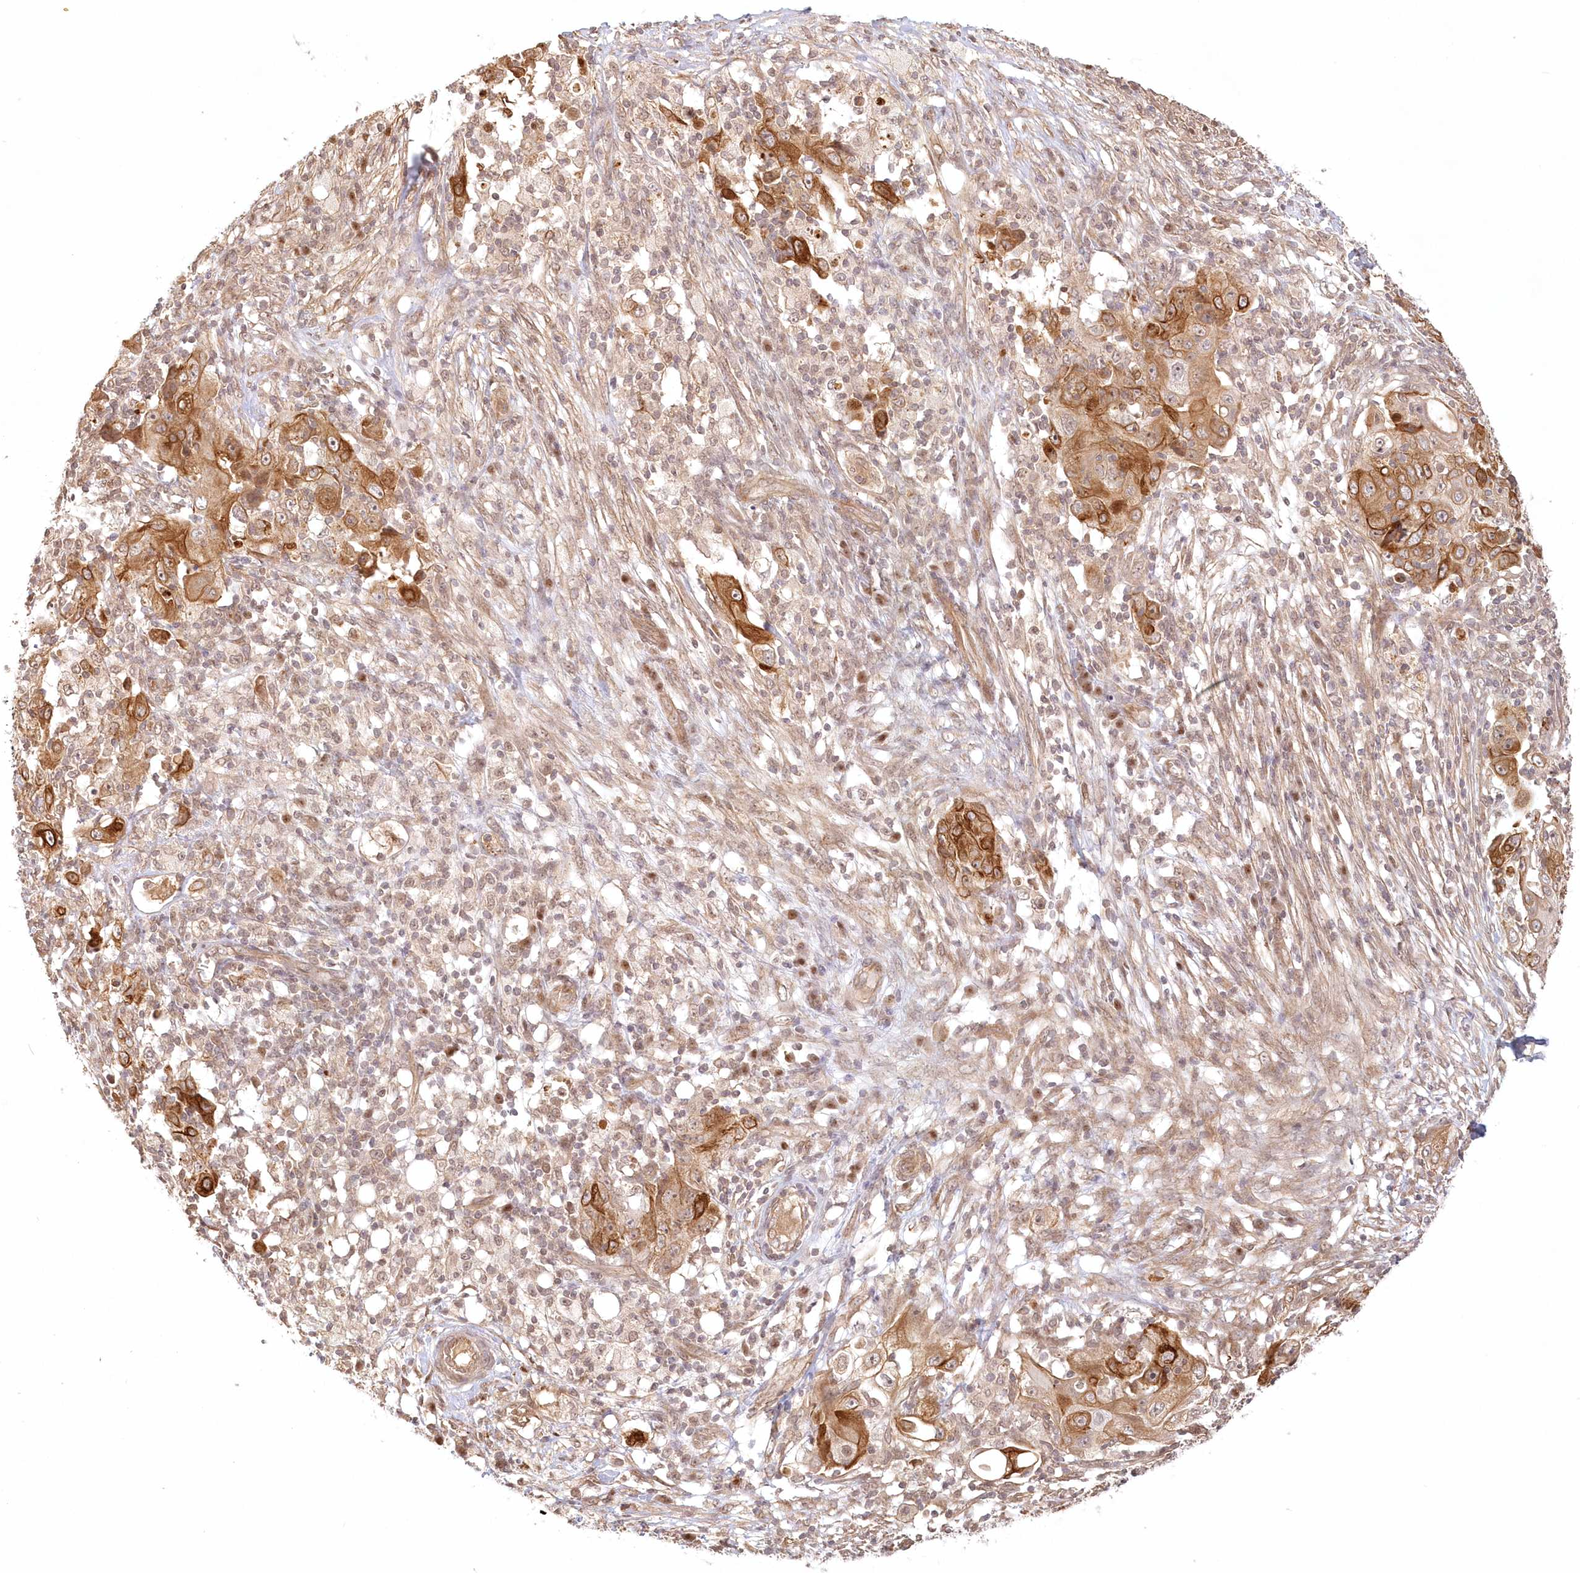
{"staining": {"intensity": "moderate", "quantity": ">75%", "location": "cytoplasmic/membranous"}, "tissue": "ovarian cancer", "cell_type": "Tumor cells", "image_type": "cancer", "snomed": [{"axis": "morphology", "description": "Carcinoma, endometroid"}, {"axis": "topography", "description": "Ovary"}], "caption": "The image demonstrates staining of ovarian endometroid carcinoma, revealing moderate cytoplasmic/membranous protein expression (brown color) within tumor cells.", "gene": "KIAA0232", "patient": {"sex": "female", "age": 42}}